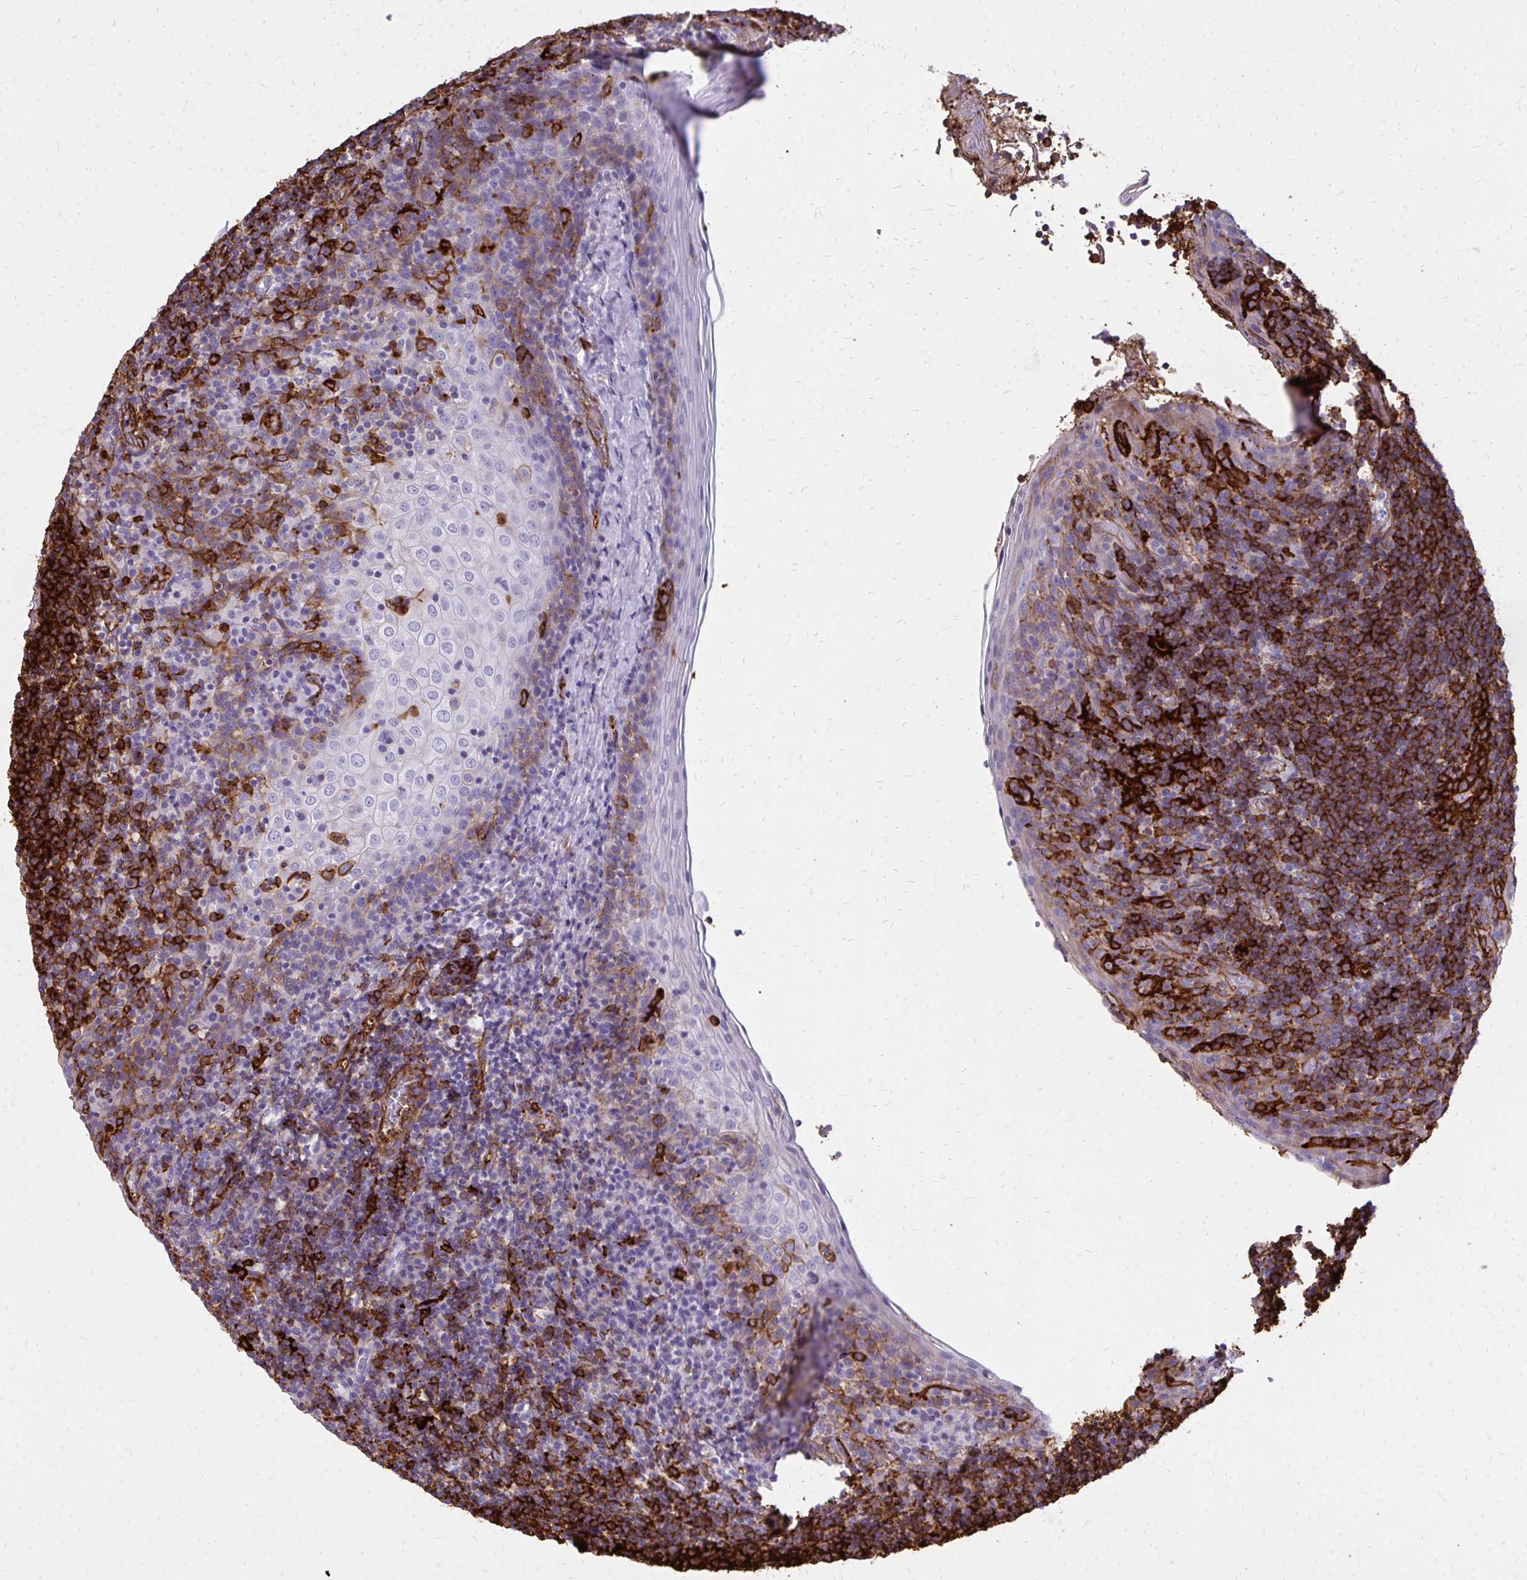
{"staining": {"intensity": "strong", "quantity": ">75%", "location": "cytoplasmic/membranous"}, "tissue": "tonsil", "cell_type": "Non-germinal center cells", "image_type": "normal", "snomed": [{"axis": "morphology", "description": "Normal tissue, NOS"}, {"axis": "topography", "description": "Tonsil"}], "caption": "There is high levels of strong cytoplasmic/membranous expression in non-germinal center cells of normal tonsil, as demonstrated by immunohistochemical staining (brown color).", "gene": "MARCKSL1", "patient": {"sex": "female", "age": 10}}